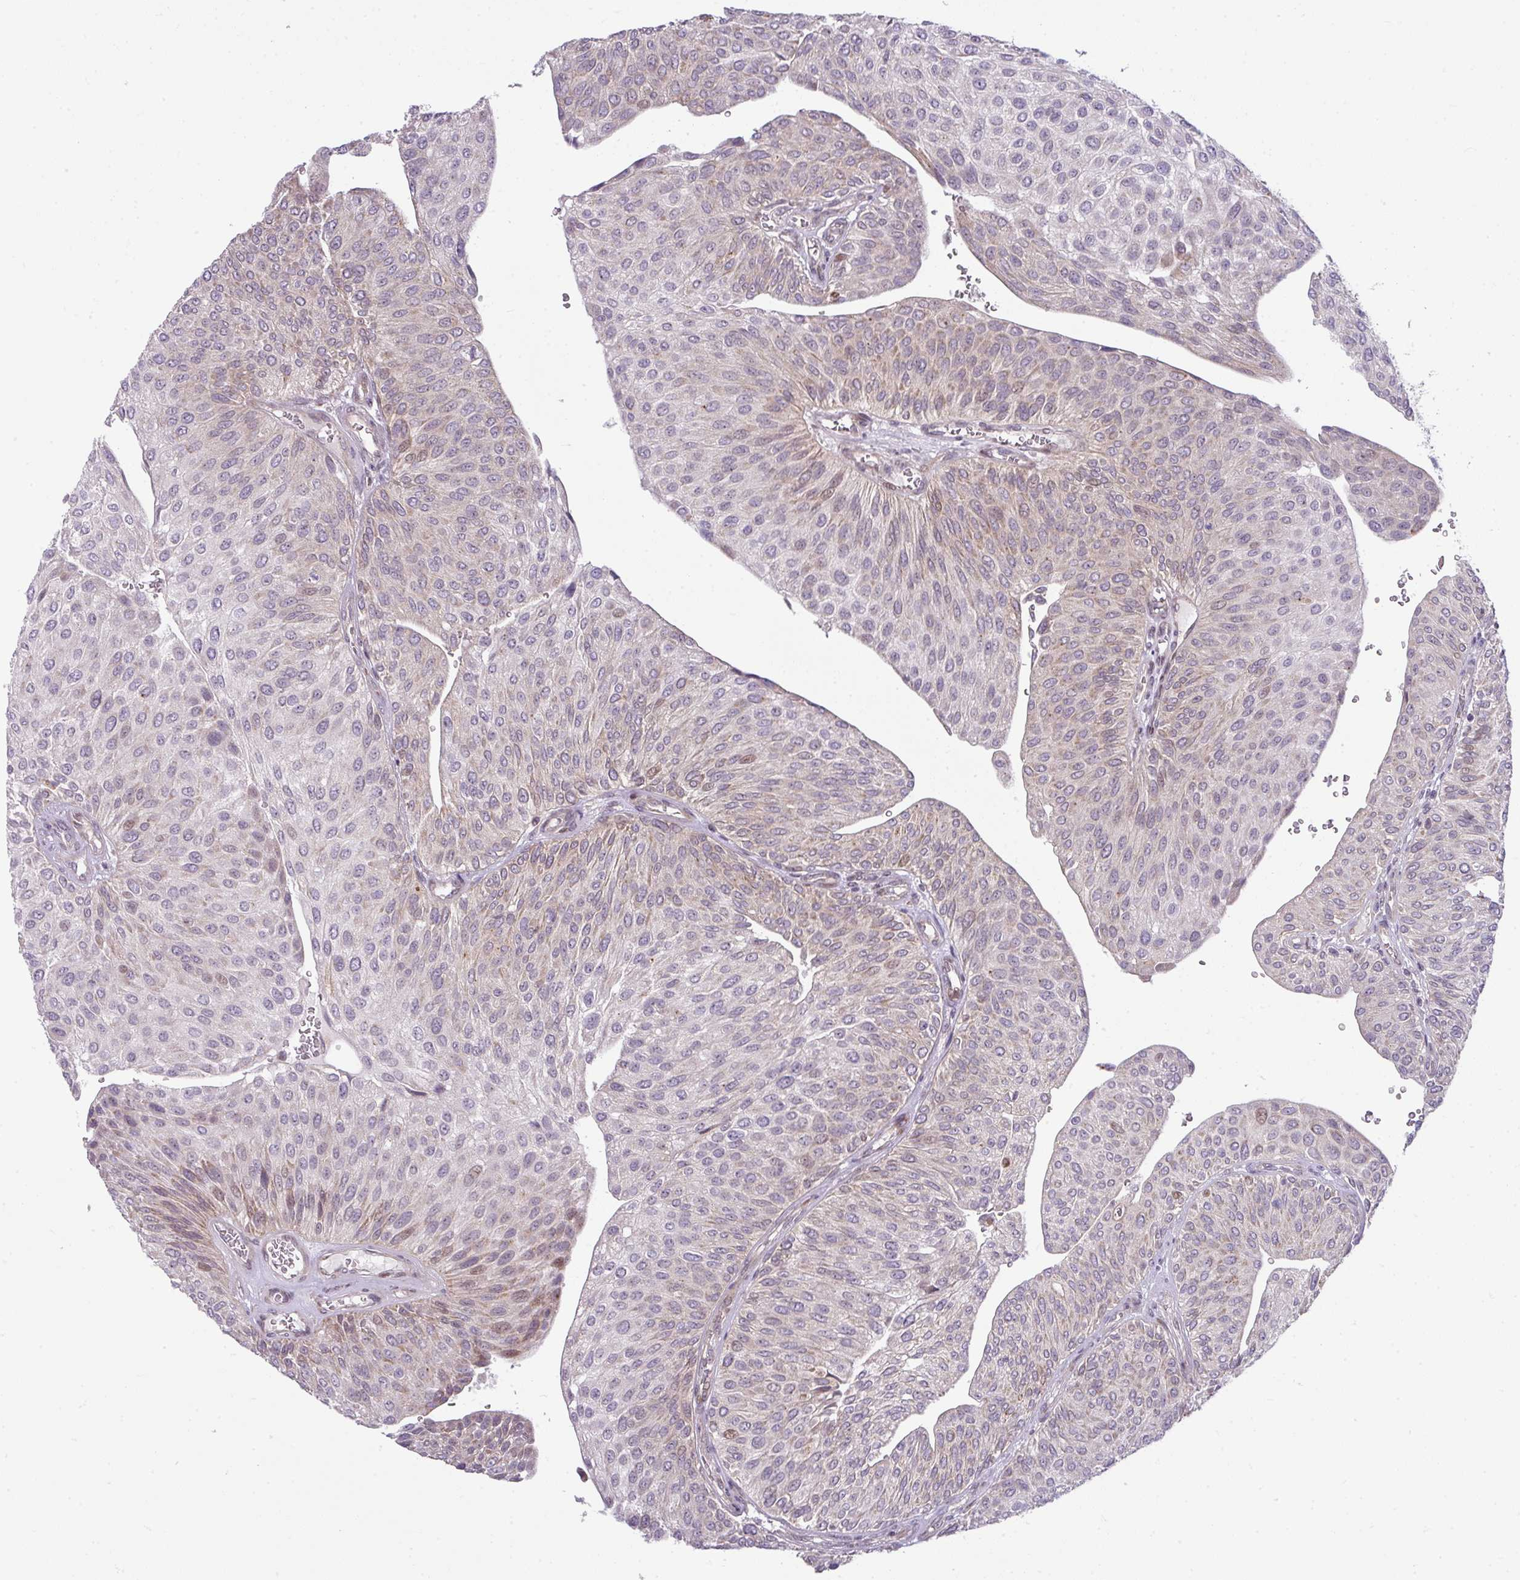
{"staining": {"intensity": "weak", "quantity": "25%-75%", "location": "cytoplasmic/membranous,nuclear"}, "tissue": "urothelial cancer", "cell_type": "Tumor cells", "image_type": "cancer", "snomed": [{"axis": "morphology", "description": "Urothelial carcinoma, NOS"}, {"axis": "topography", "description": "Urinary bladder"}], "caption": "Human transitional cell carcinoma stained for a protein (brown) displays weak cytoplasmic/membranous and nuclear positive staining in about 25%-75% of tumor cells.", "gene": "STAT5A", "patient": {"sex": "male", "age": 67}}